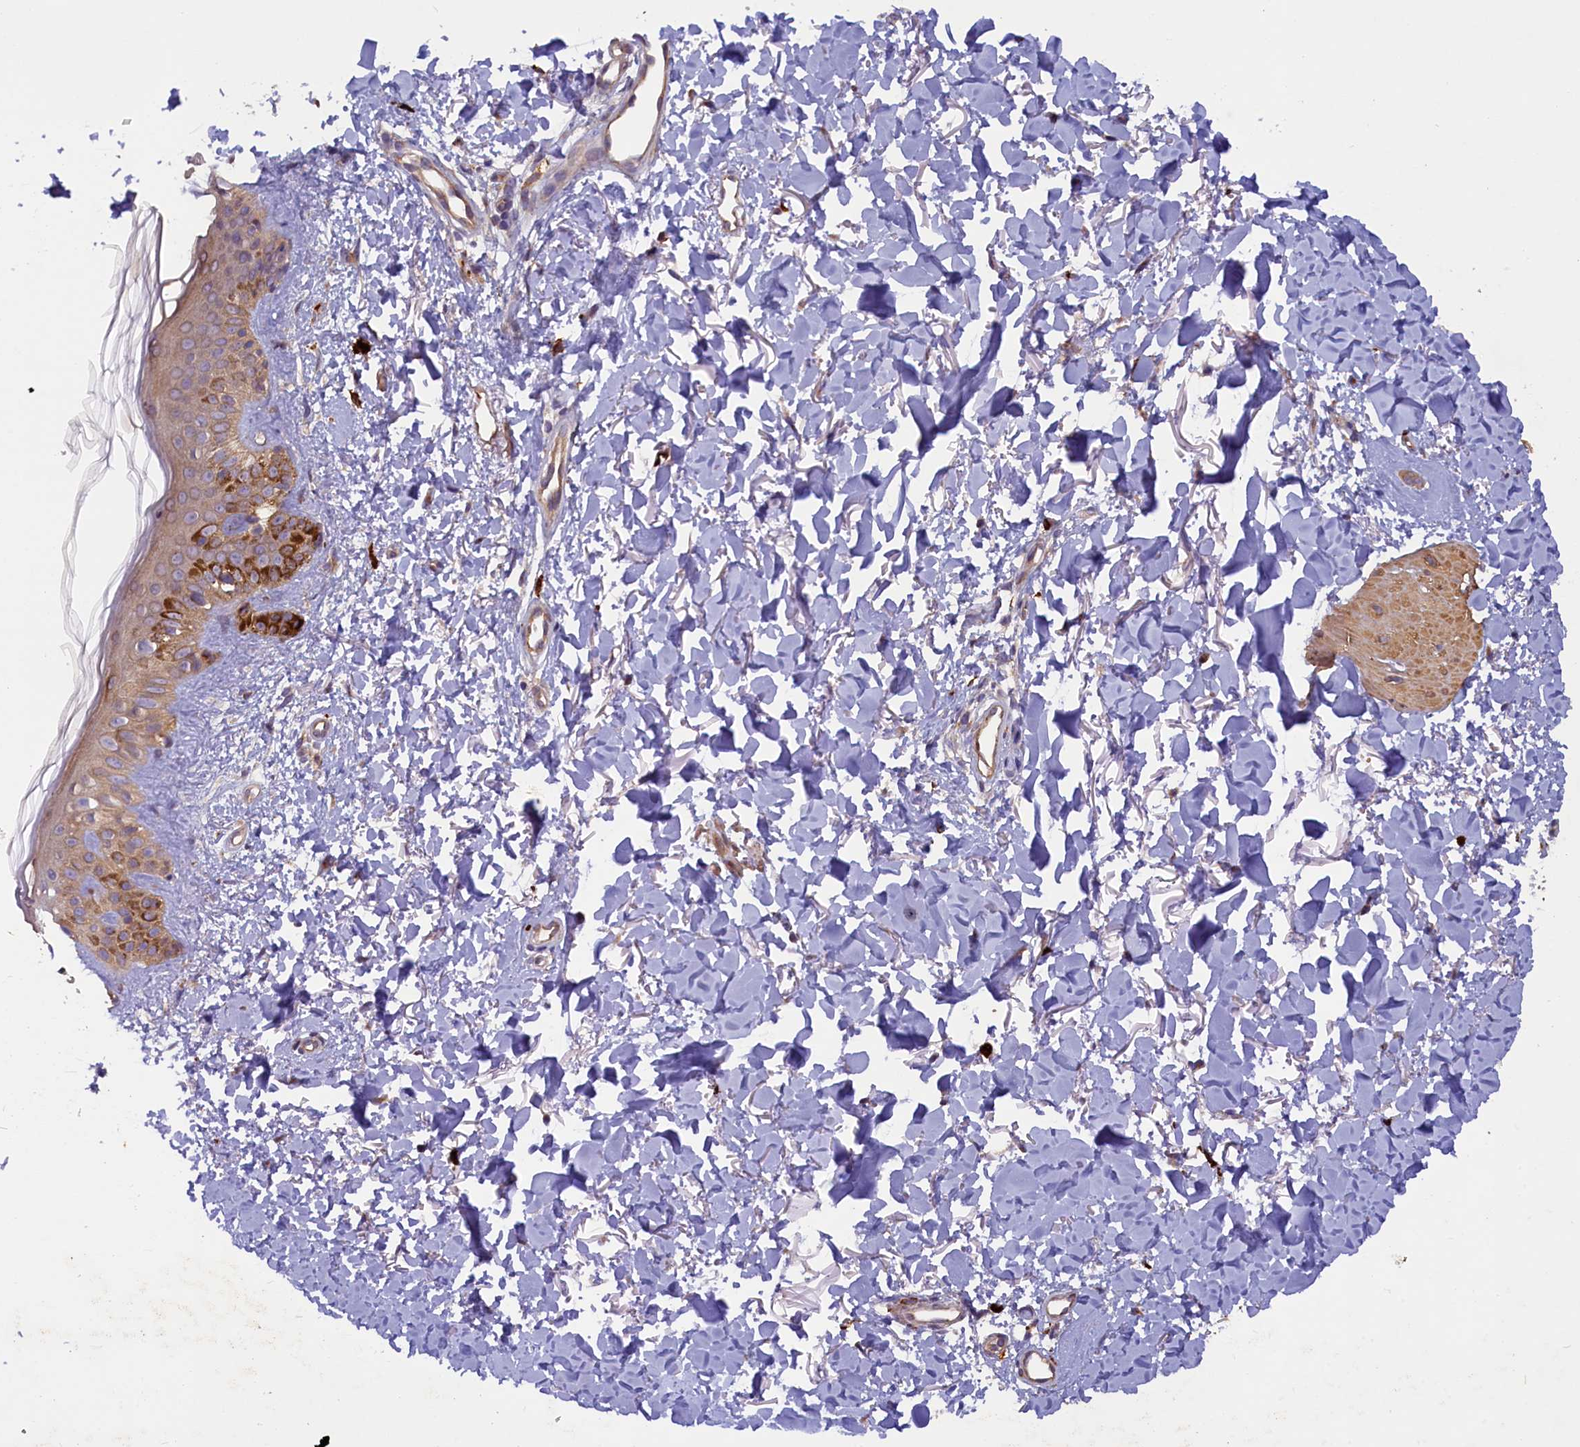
{"staining": {"intensity": "weak", "quantity": ">75%", "location": "cytoplasmic/membranous"}, "tissue": "skin", "cell_type": "Fibroblasts", "image_type": "normal", "snomed": [{"axis": "morphology", "description": "Normal tissue, NOS"}, {"axis": "topography", "description": "Skin"}], "caption": "Protein staining of unremarkable skin shows weak cytoplasmic/membranous positivity in about >75% of fibroblasts.", "gene": "CCDC9B", "patient": {"sex": "female", "age": 58}}